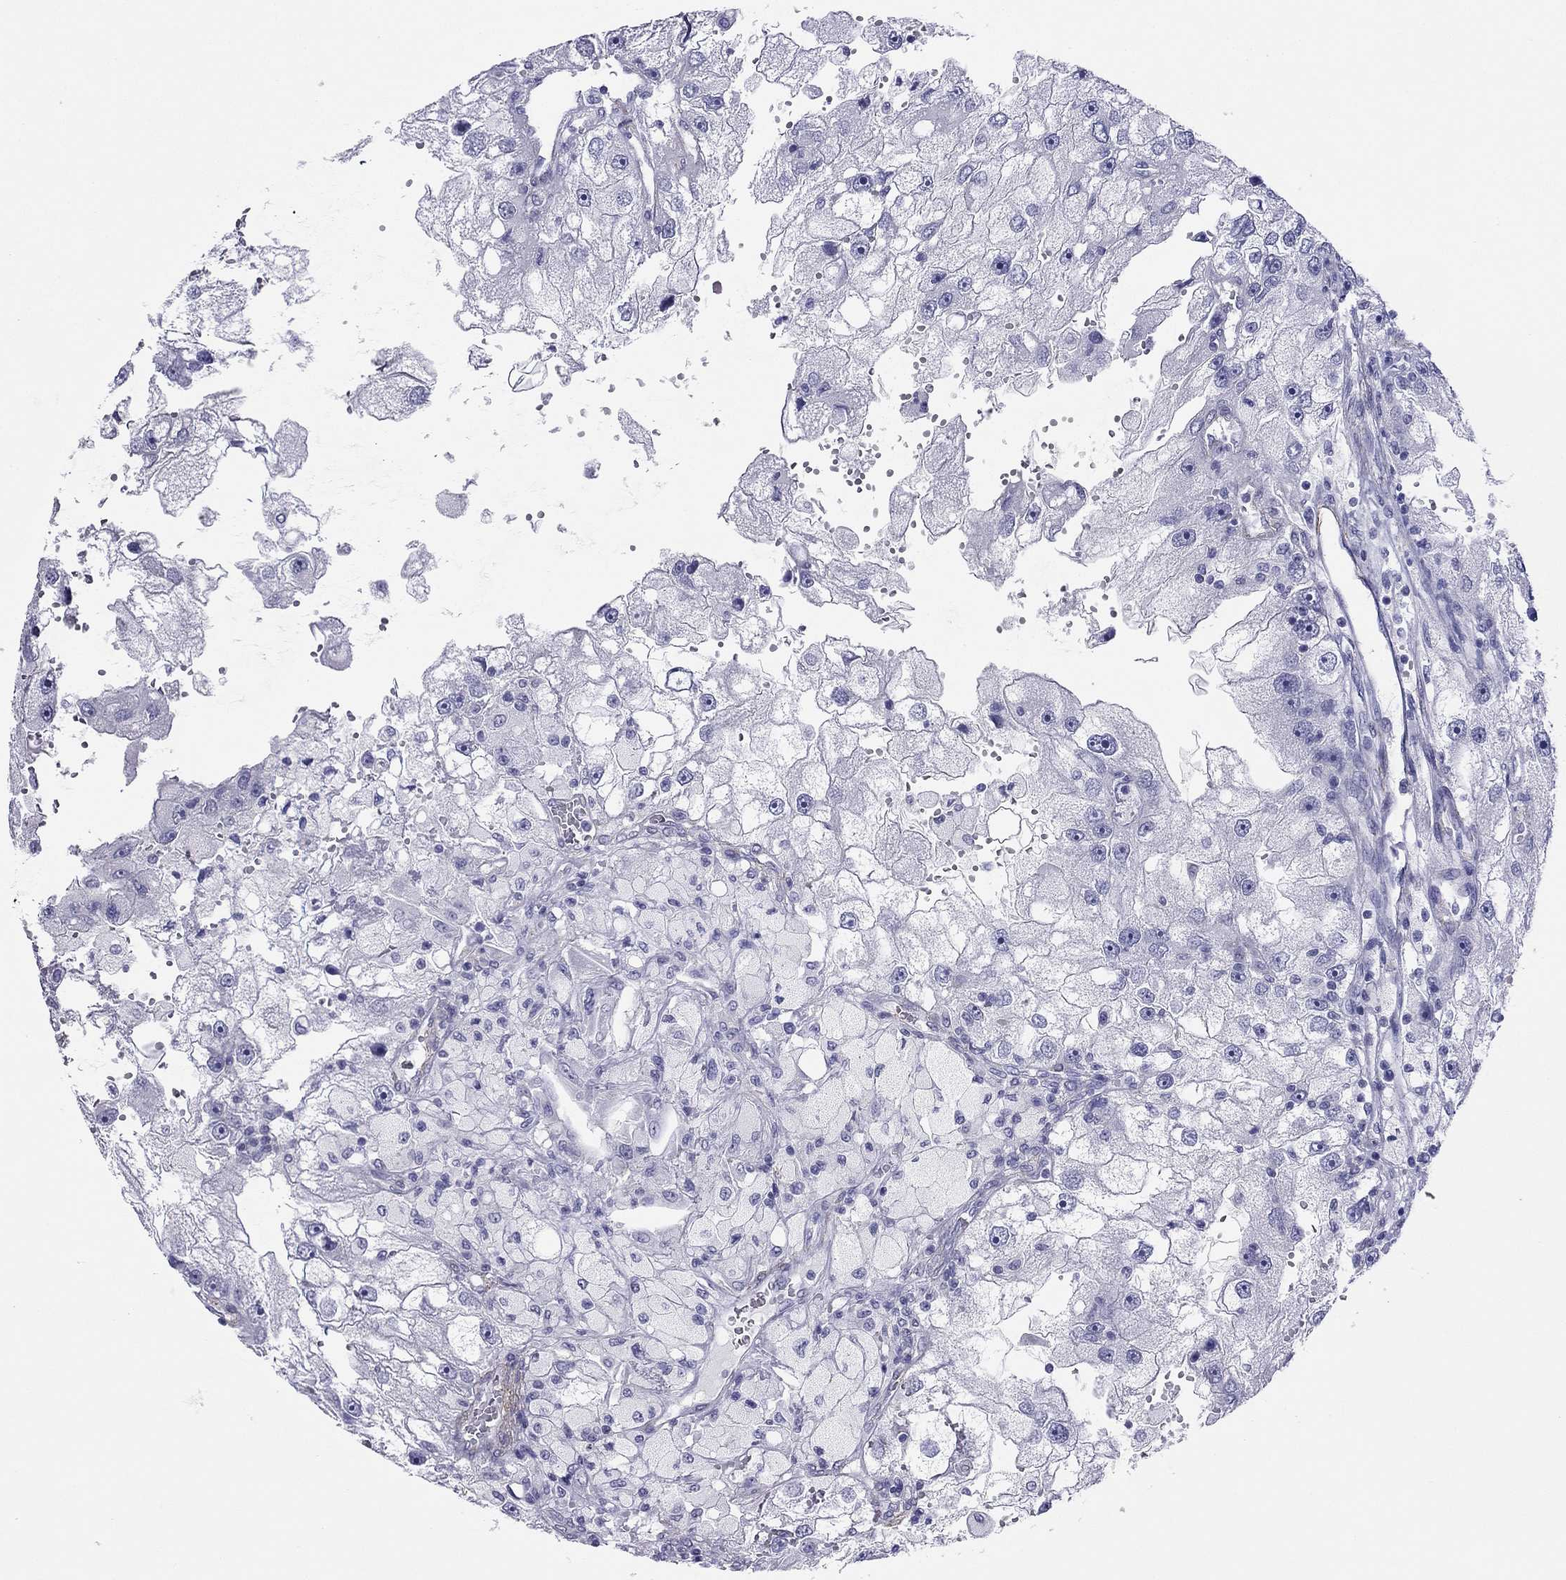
{"staining": {"intensity": "negative", "quantity": "none", "location": "none"}, "tissue": "renal cancer", "cell_type": "Tumor cells", "image_type": "cancer", "snomed": [{"axis": "morphology", "description": "Adenocarcinoma, NOS"}, {"axis": "topography", "description": "Kidney"}], "caption": "Renal adenocarcinoma was stained to show a protein in brown. There is no significant positivity in tumor cells. Nuclei are stained in blue.", "gene": "MYMX", "patient": {"sex": "male", "age": 63}}